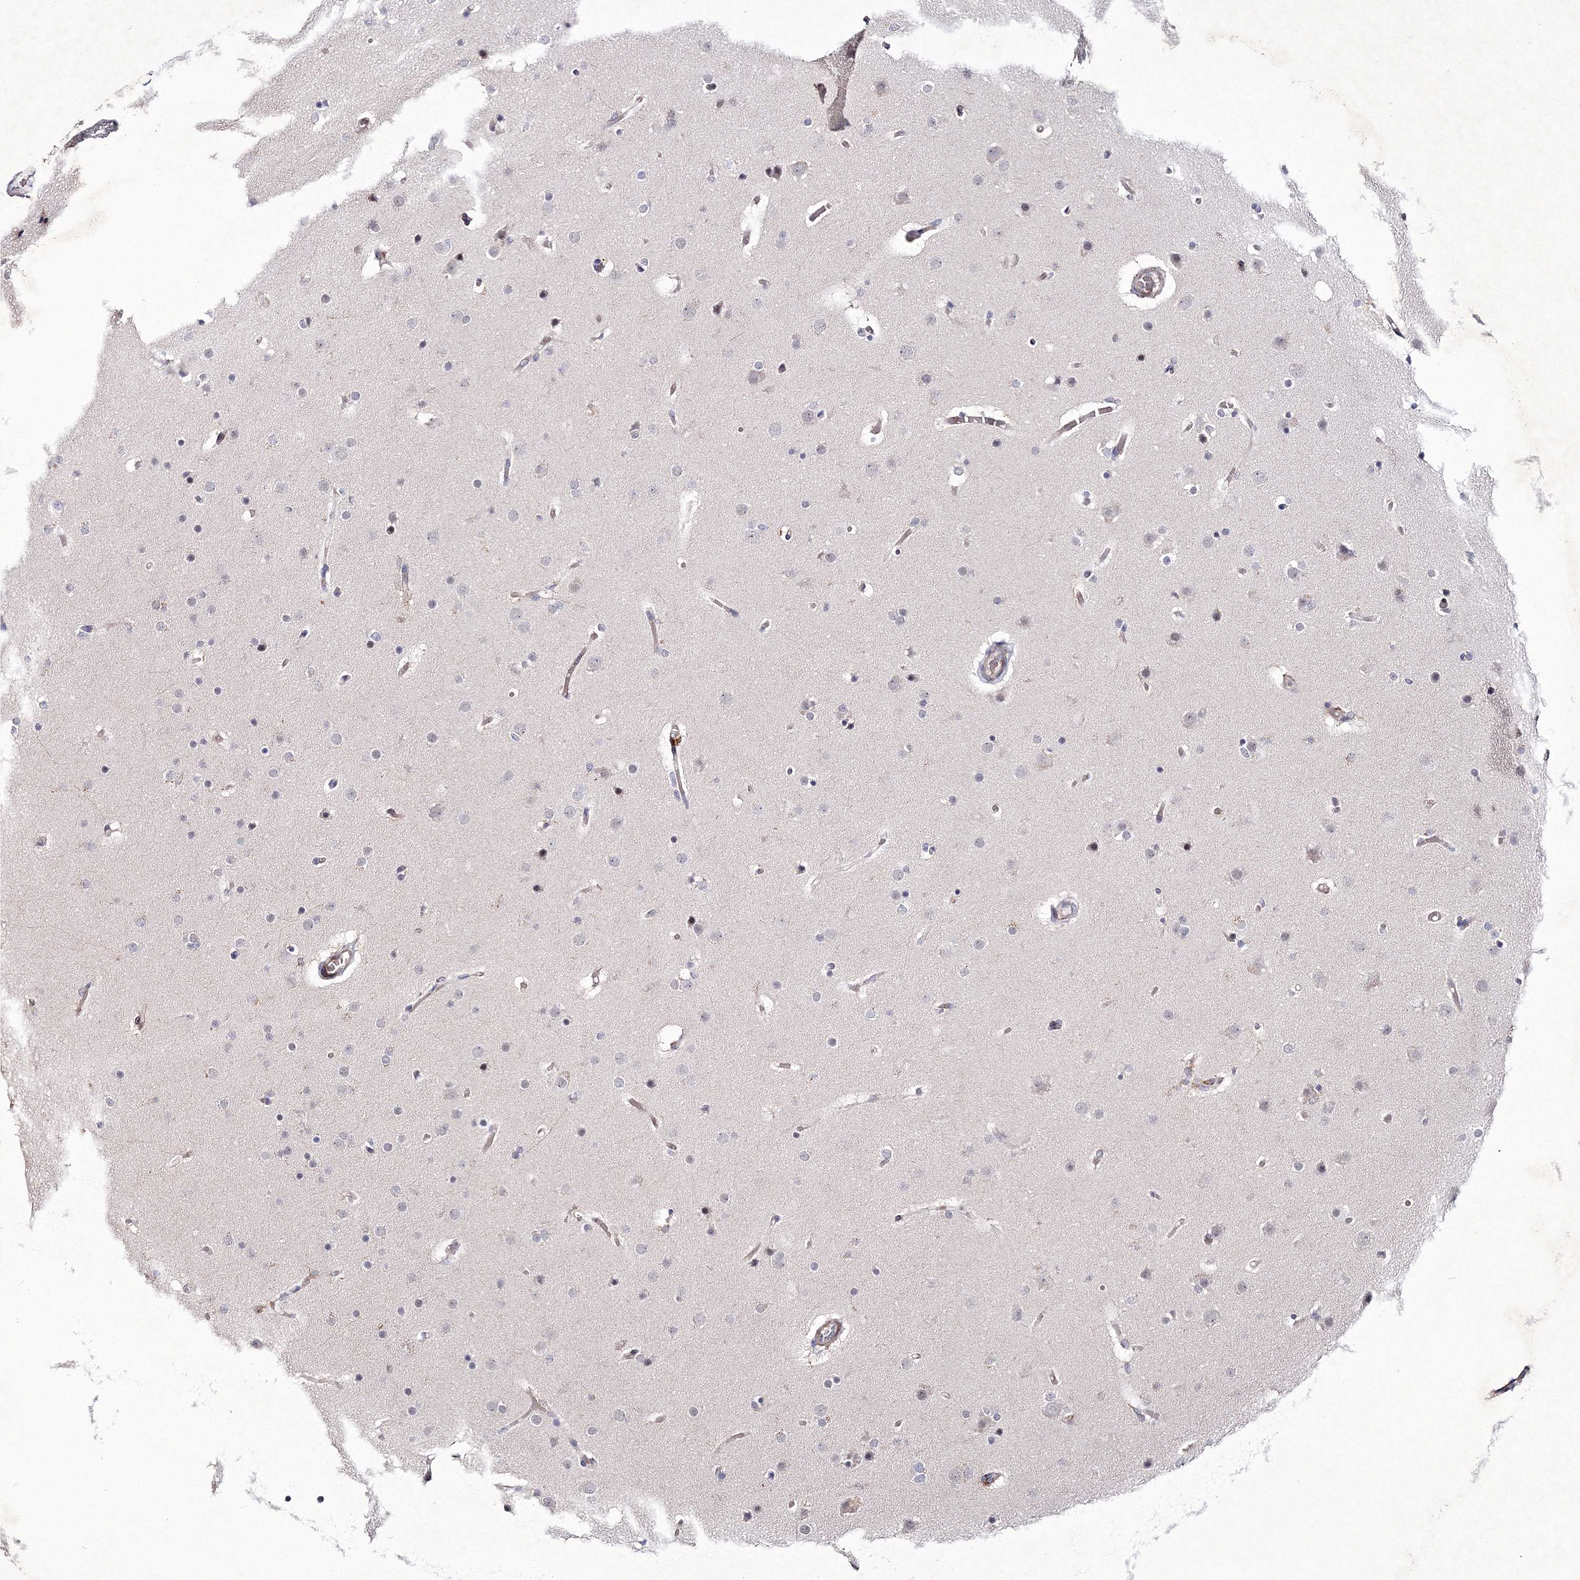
{"staining": {"intensity": "negative", "quantity": "none", "location": "none"}, "tissue": "glioma", "cell_type": "Tumor cells", "image_type": "cancer", "snomed": [{"axis": "morphology", "description": "Glioma, malignant, High grade"}, {"axis": "topography", "description": "Cerebral cortex"}], "caption": "Malignant glioma (high-grade) was stained to show a protein in brown. There is no significant expression in tumor cells.", "gene": "C11orf52", "patient": {"sex": "female", "age": 36}}